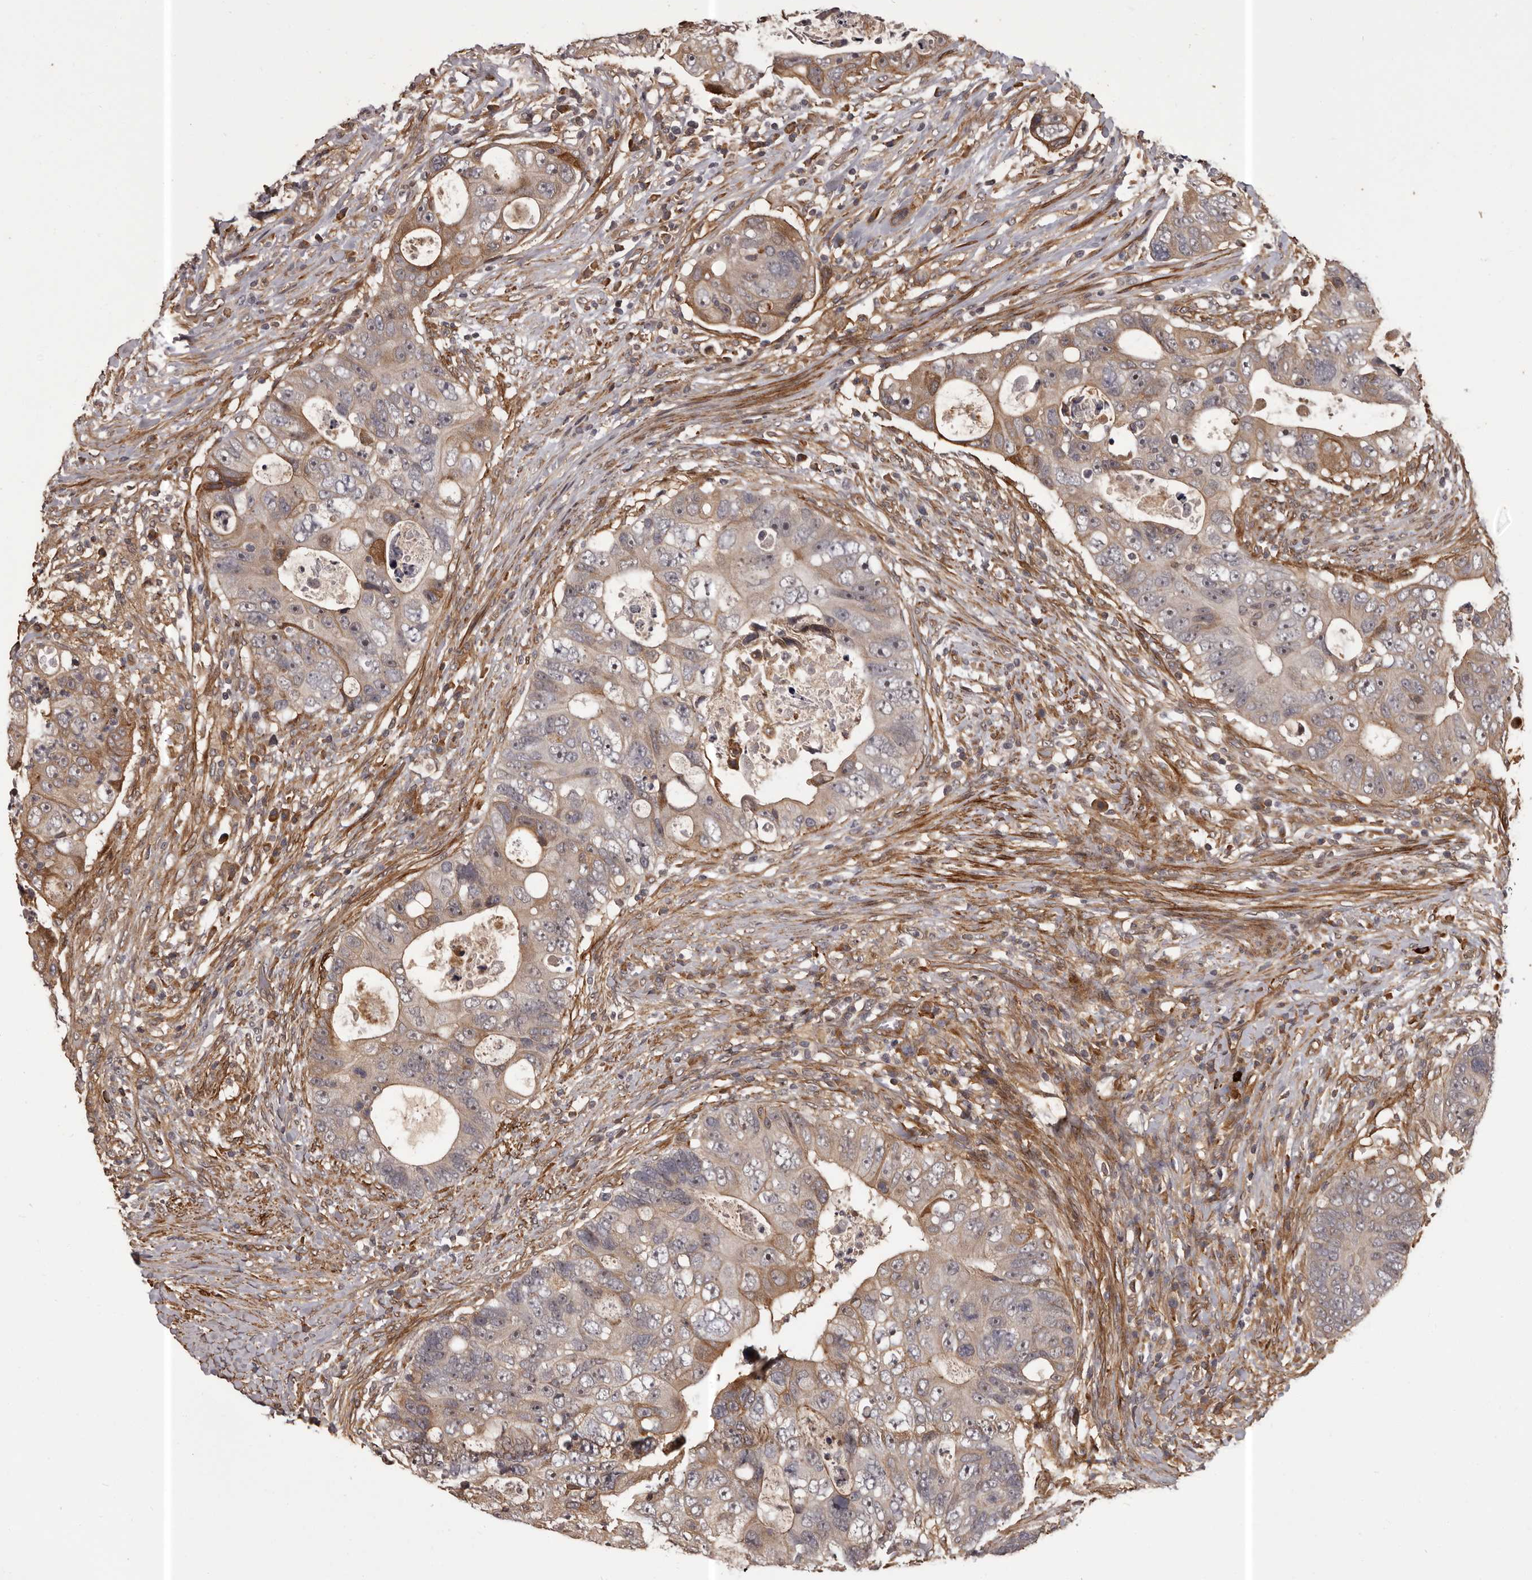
{"staining": {"intensity": "weak", "quantity": ">75%", "location": "cytoplasmic/membranous"}, "tissue": "colorectal cancer", "cell_type": "Tumor cells", "image_type": "cancer", "snomed": [{"axis": "morphology", "description": "Adenocarcinoma, NOS"}, {"axis": "topography", "description": "Rectum"}], "caption": "The histopathology image displays staining of adenocarcinoma (colorectal), revealing weak cytoplasmic/membranous protein staining (brown color) within tumor cells. Immunohistochemistry (ihc) stains the protein in brown and the nuclei are stained blue.", "gene": "SLITRK6", "patient": {"sex": "male", "age": 59}}